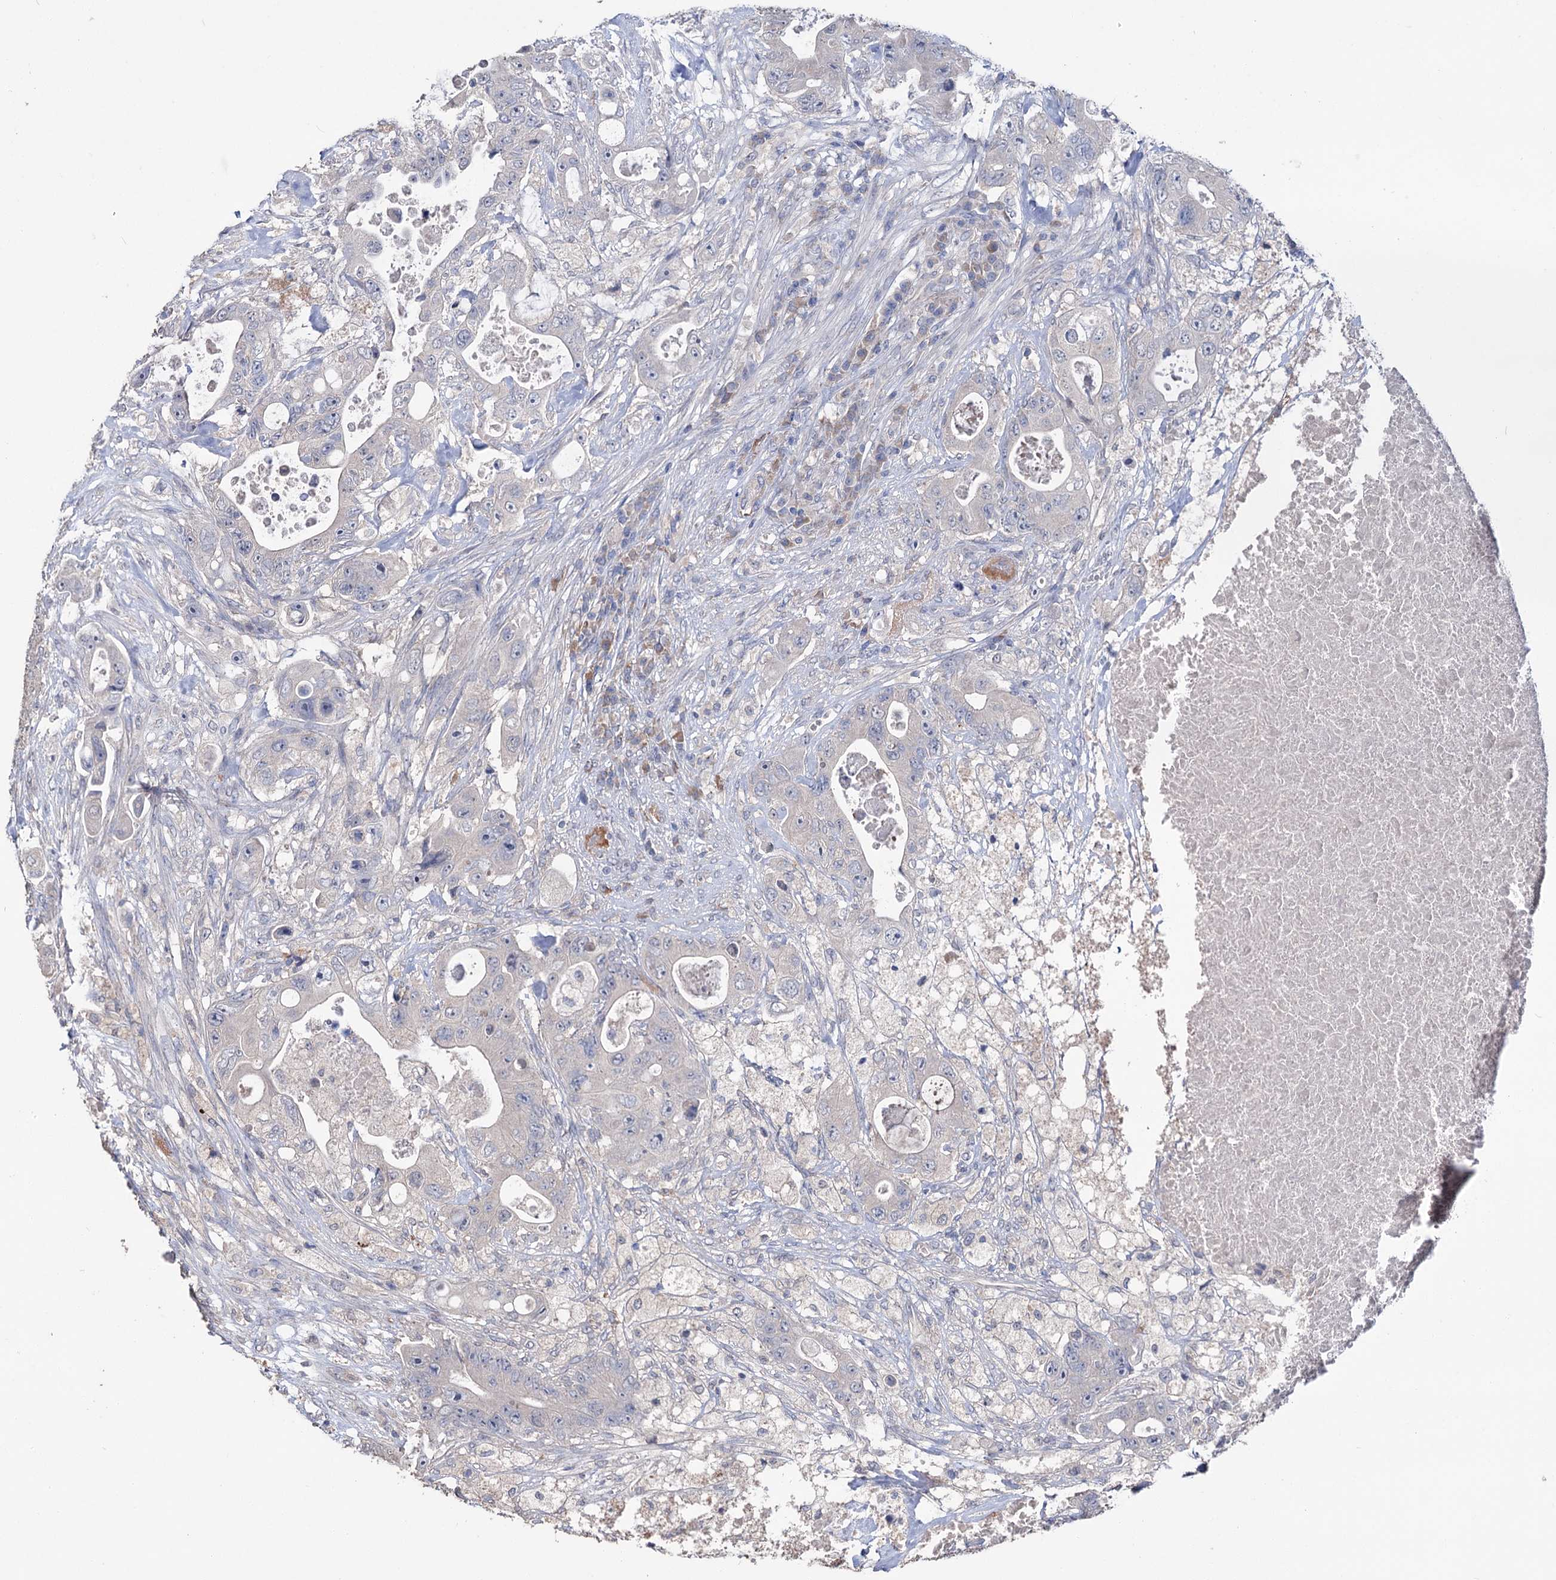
{"staining": {"intensity": "negative", "quantity": "none", "location": "none"}, "tissue": "colorectal cancer", "cell_type": "Tumor cells", "image_type": "cancer", "snomed": [{"axis": "morphology", "description": "Adenocarcinoma, NOS"}, {"axis": "topography", "description": "Colon"}], "caption": "A high-resolution photomicrograph shows immunohistochemistry (IHC) staining of colorectal cancer (adenocarcinoma), which demonstrates no significant expression in tumor cells.", "gene": "EPB41L5", "patient": {"sex": "female", "age": 46}}